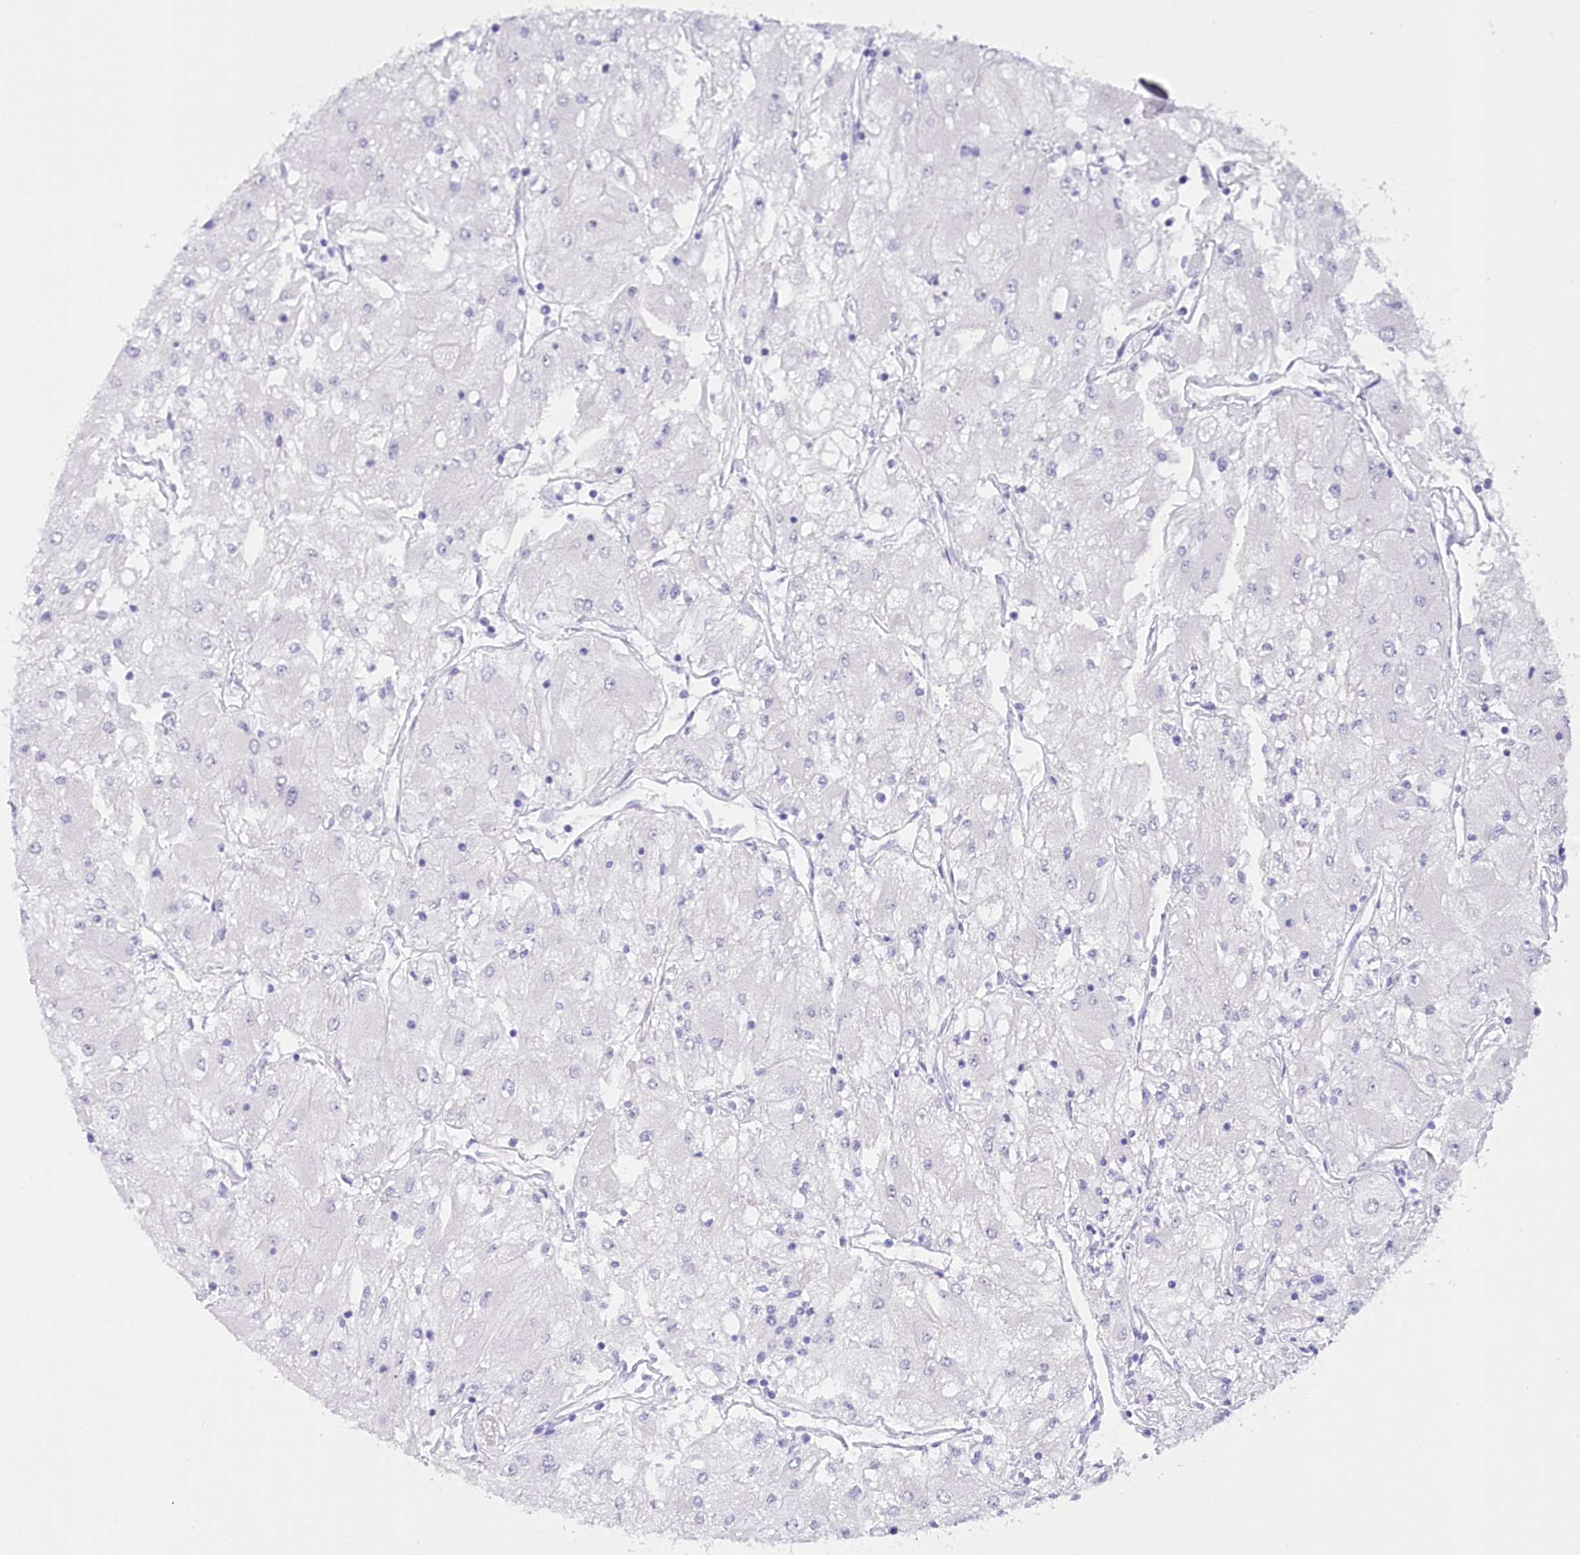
{"staining": {"intensity": "negative", "quantity": "none", "location": "none"}, "tissue": "renal cancer", "cell_type": "Tumor cells", "image_type": "cancer", "snomed": [{"axis": "morphology", "description": "Adenocarcinoma, NOS"}, {"axis": "topography", "description": "Kidney"}], "caption": "An immunohistochemistry image of renal cancer is shown. There is no staining in tumor cells of renal cancer.", "gene": "CSN3", "patient": {"sex": "male", "age": 80}}